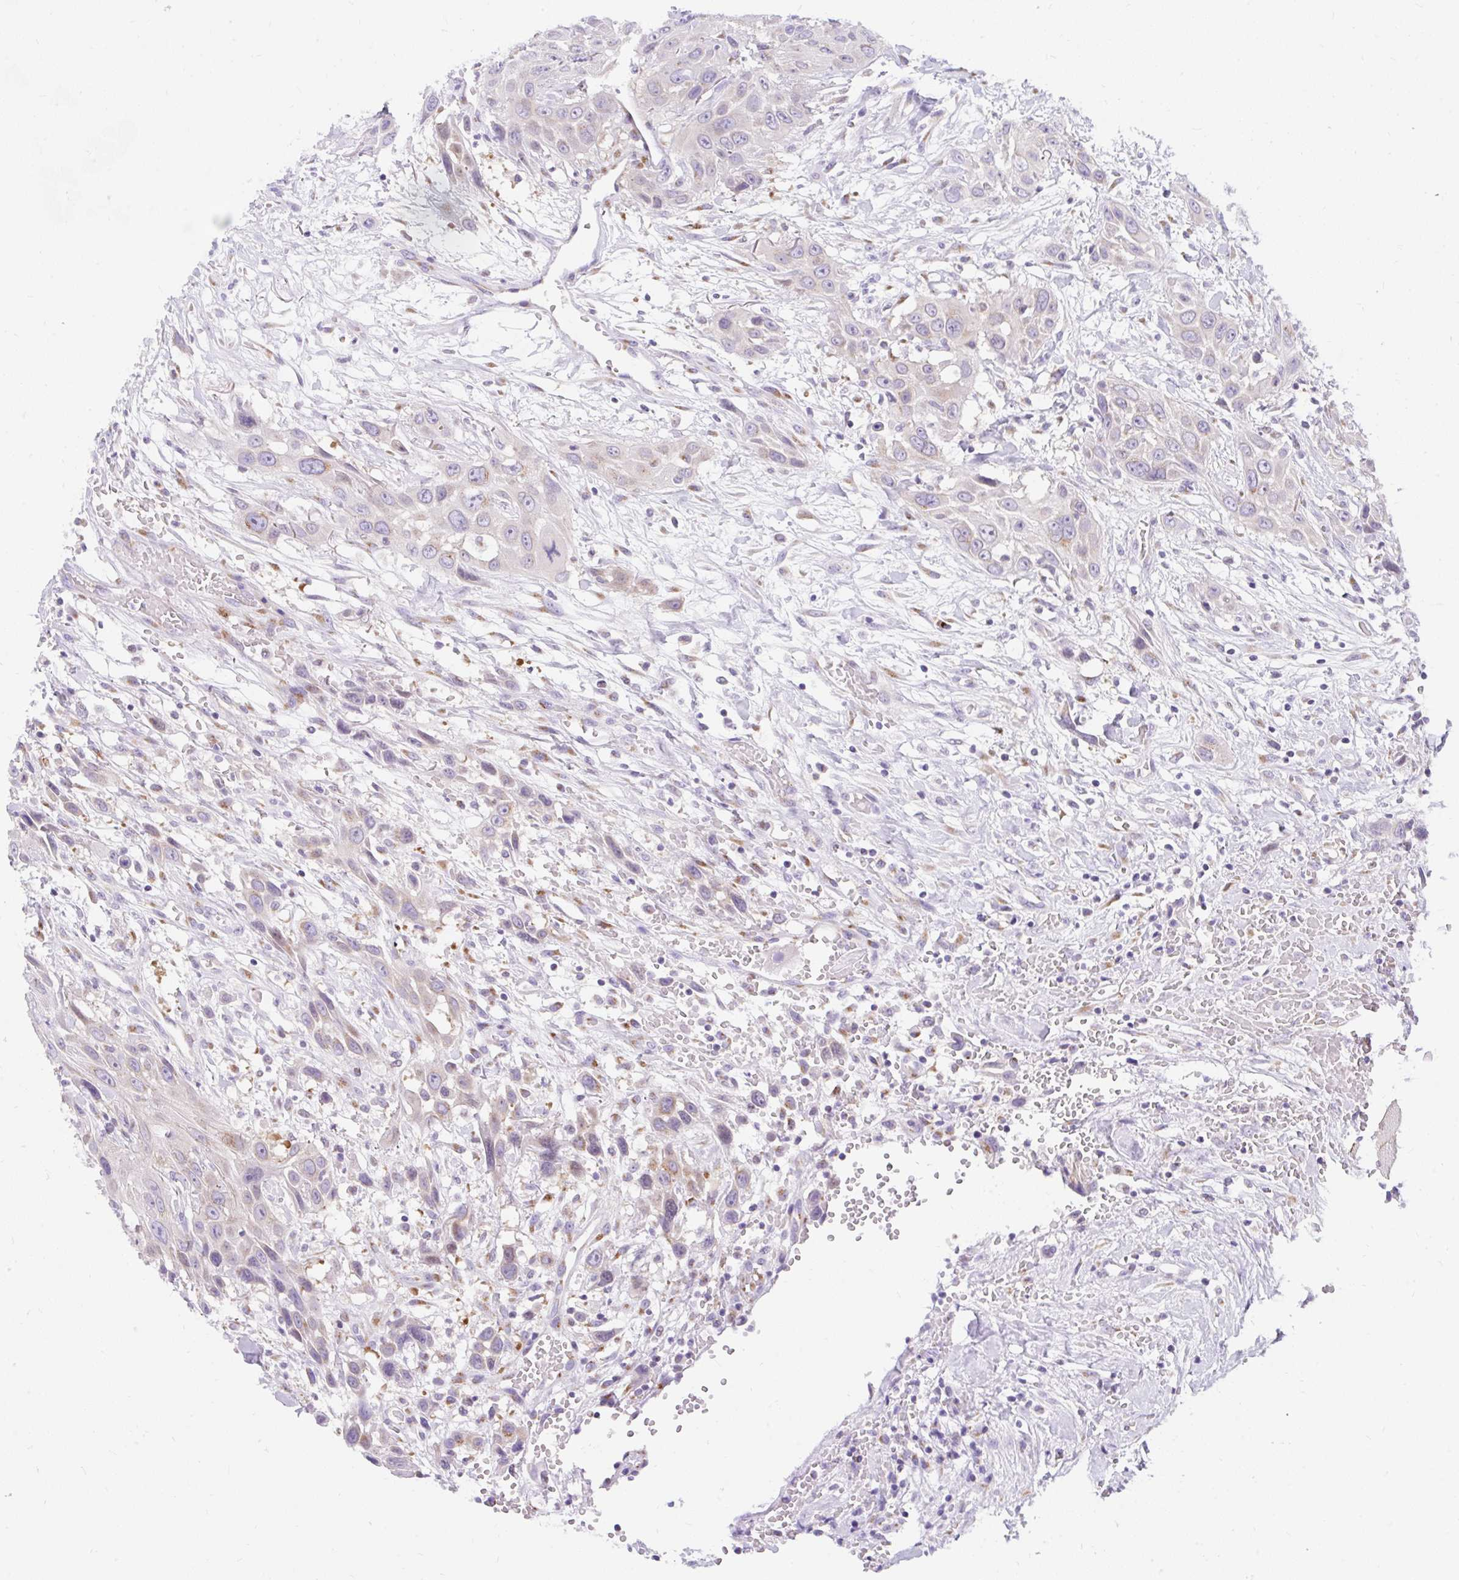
{"staining": {"intensity": "weak", "quantity": "25%-75%", "location": "cytoplasmic/membranous"}, "tissue": "head and neck cancer", "cell_type": "Tumor cells", "image_type": "cancer", "snomed": [{"axis": "morphology", "description": "Squamous cell carcinoma, NOS"}, {"axis": "topography", "description": "Head-Neck"}], "caption": "This micrograph displays immunohistochemistry (IHC) staining of human head and neck cancer, with low weak cytoplasmic/membranous expression in approximately 25%-75% of tumor cells.", "gene": "GOLGA8A", "patient": {"sex": "male", "age": 81}}